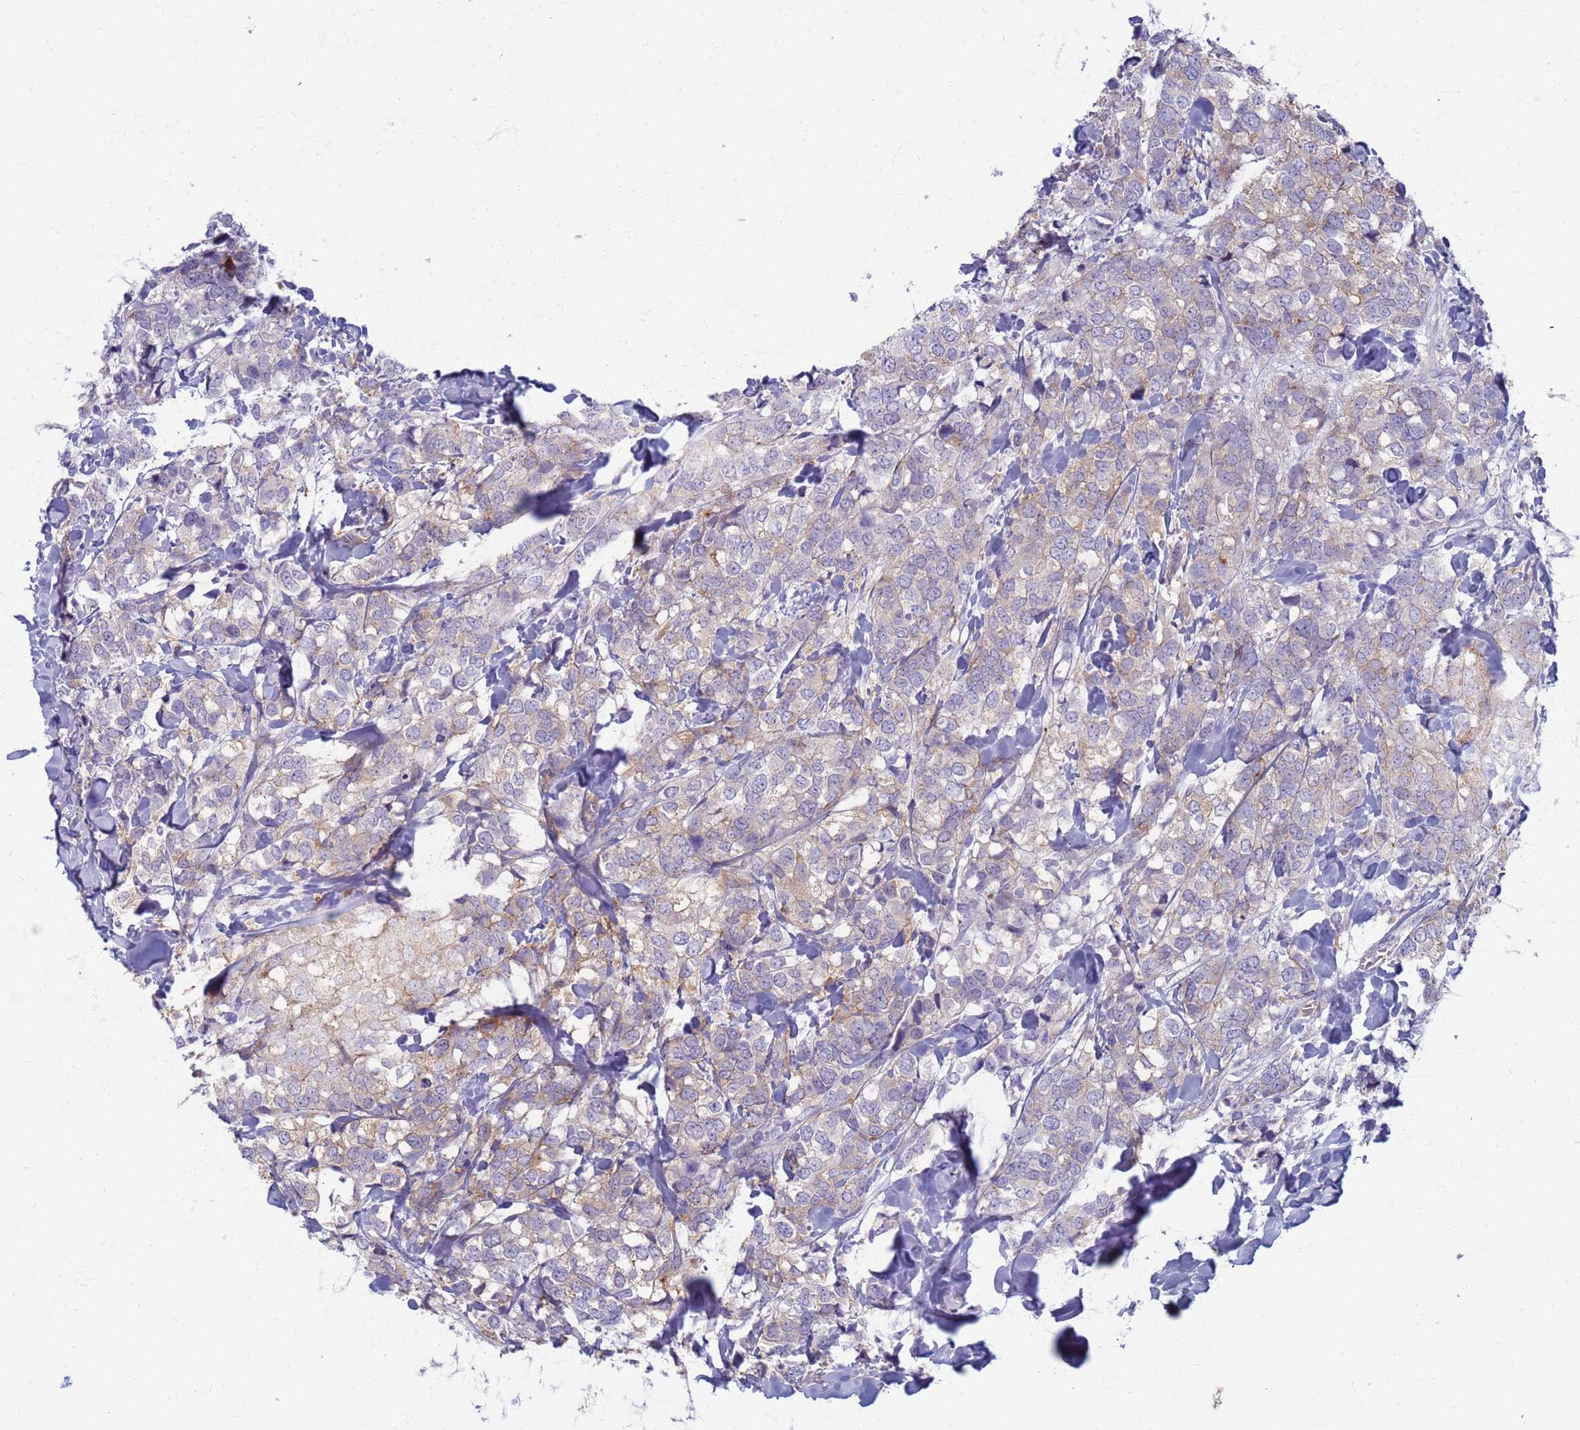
{"staining": {"intensity": "weak", "quantity": "<25%", "location": "cytoplasmic/membranous"}, "tissue": "breast cancer", "cell_type": "Tumor cells", "image_type": "cancer", "snomed": [{"axis": "morphology", "description": "Lobular carcinoma"}, {"axis": "topography", "description": "Breast"}], "caption": "This is a histopathology image of immunohistochemistry staining of breast cancer (lobular carcinoma), which shows no positivity in tumor cells.", "gene": "CLCA2", "patient": {"sex": "female", "age": 59}}